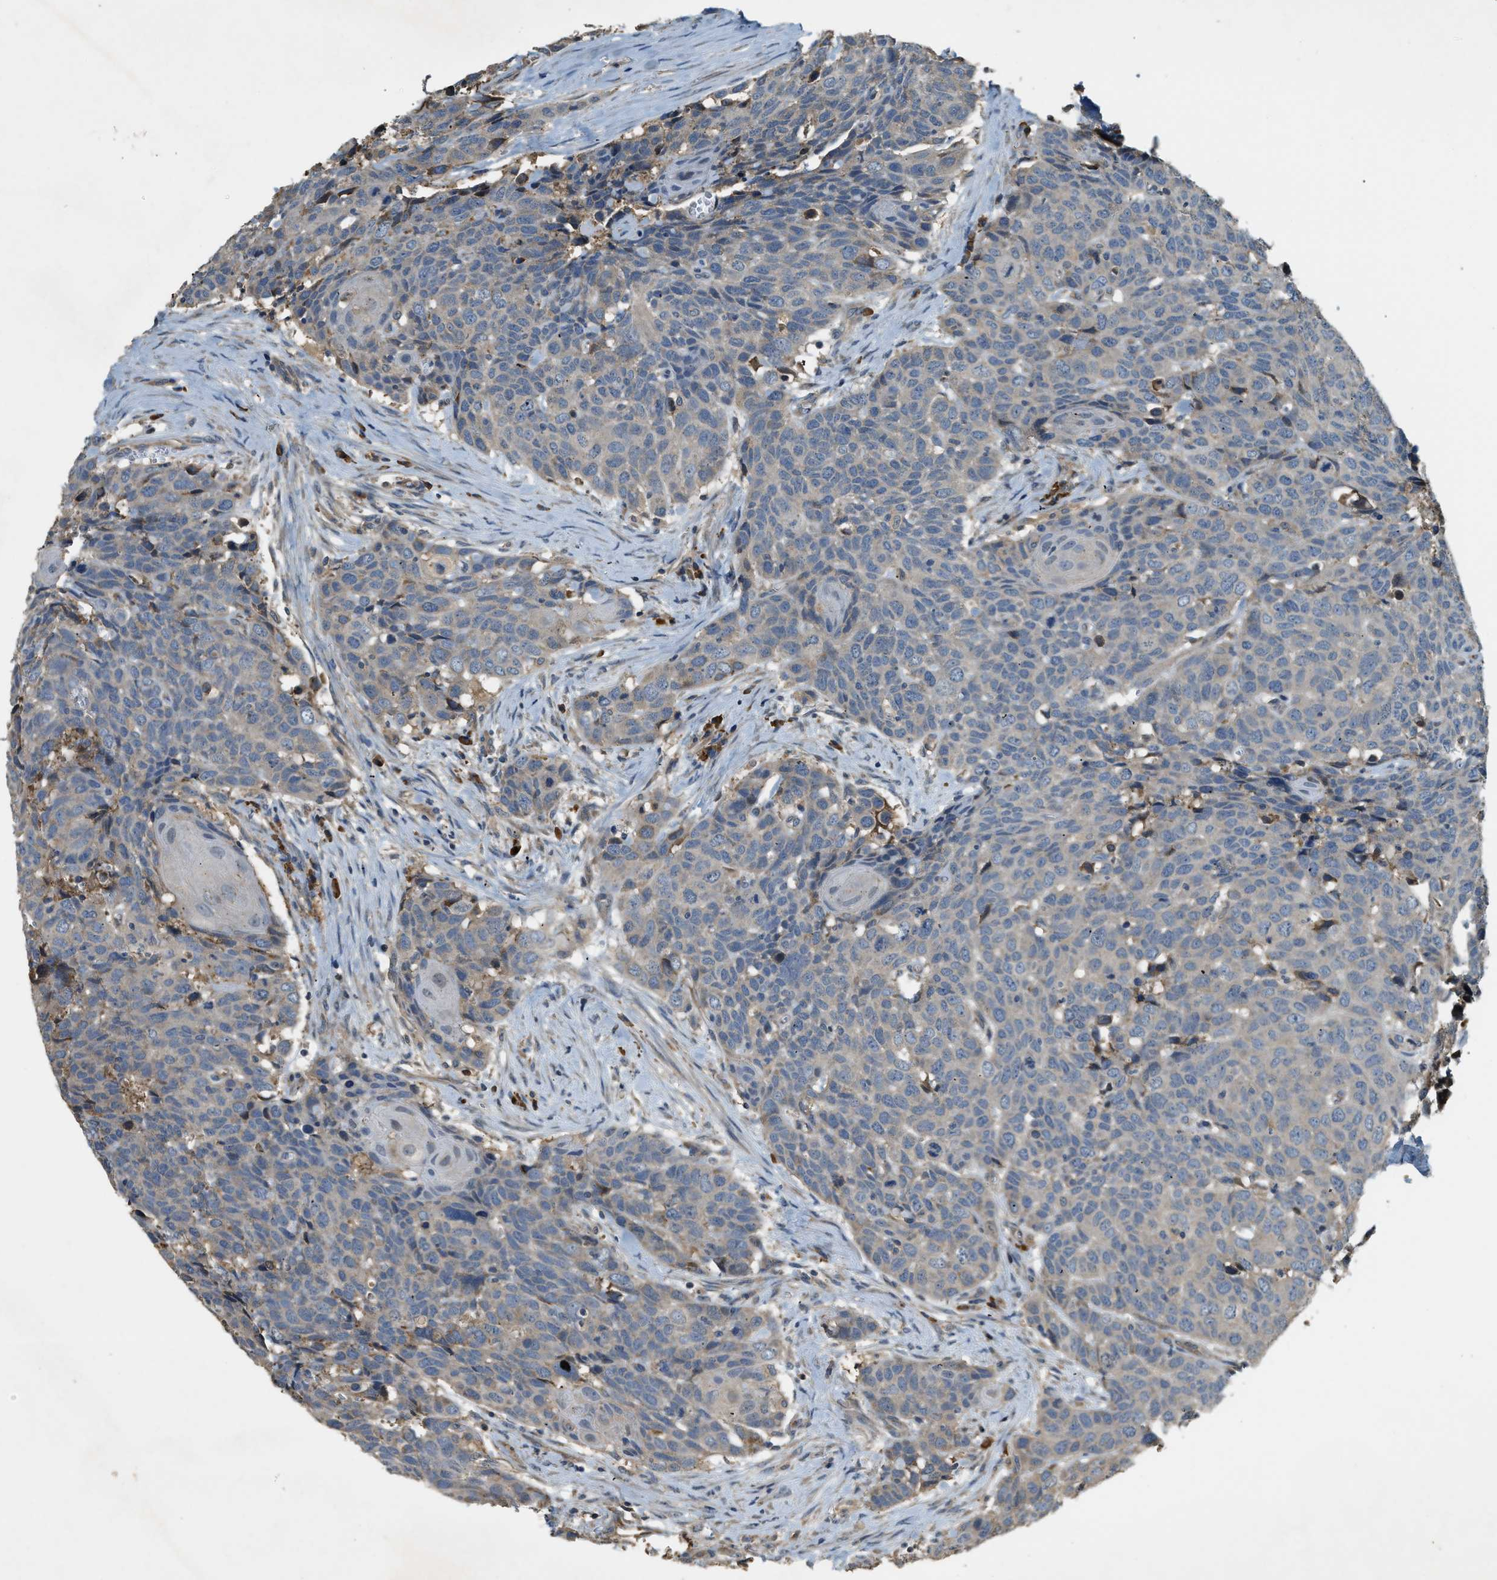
{"staining": {"intensity": "weak", "quantity": "<25%", "location": "cytoplasmic/membranous"}, "tissue": "head and neck cancer", "cell_type": "Tumor cells", "image_type": "cancer", "snomed": [{"axis": "morphology", "description": "Squamous cell carcinoma, NOS"}, {"axis": "topography", "description": "Head-Neck"}], "caption": "DAB (3,3'-diaminobenzidine) immunohistochemical staining of human squamous cell carcinoma (head and neck) shows no significant expression in tumor cells. (DAB immunohistochemistry (IHC) visualized using brightfield microscopy, high magnification).", "gene": "CFLAR", "patient": {"sex": "male", "age": 66}}